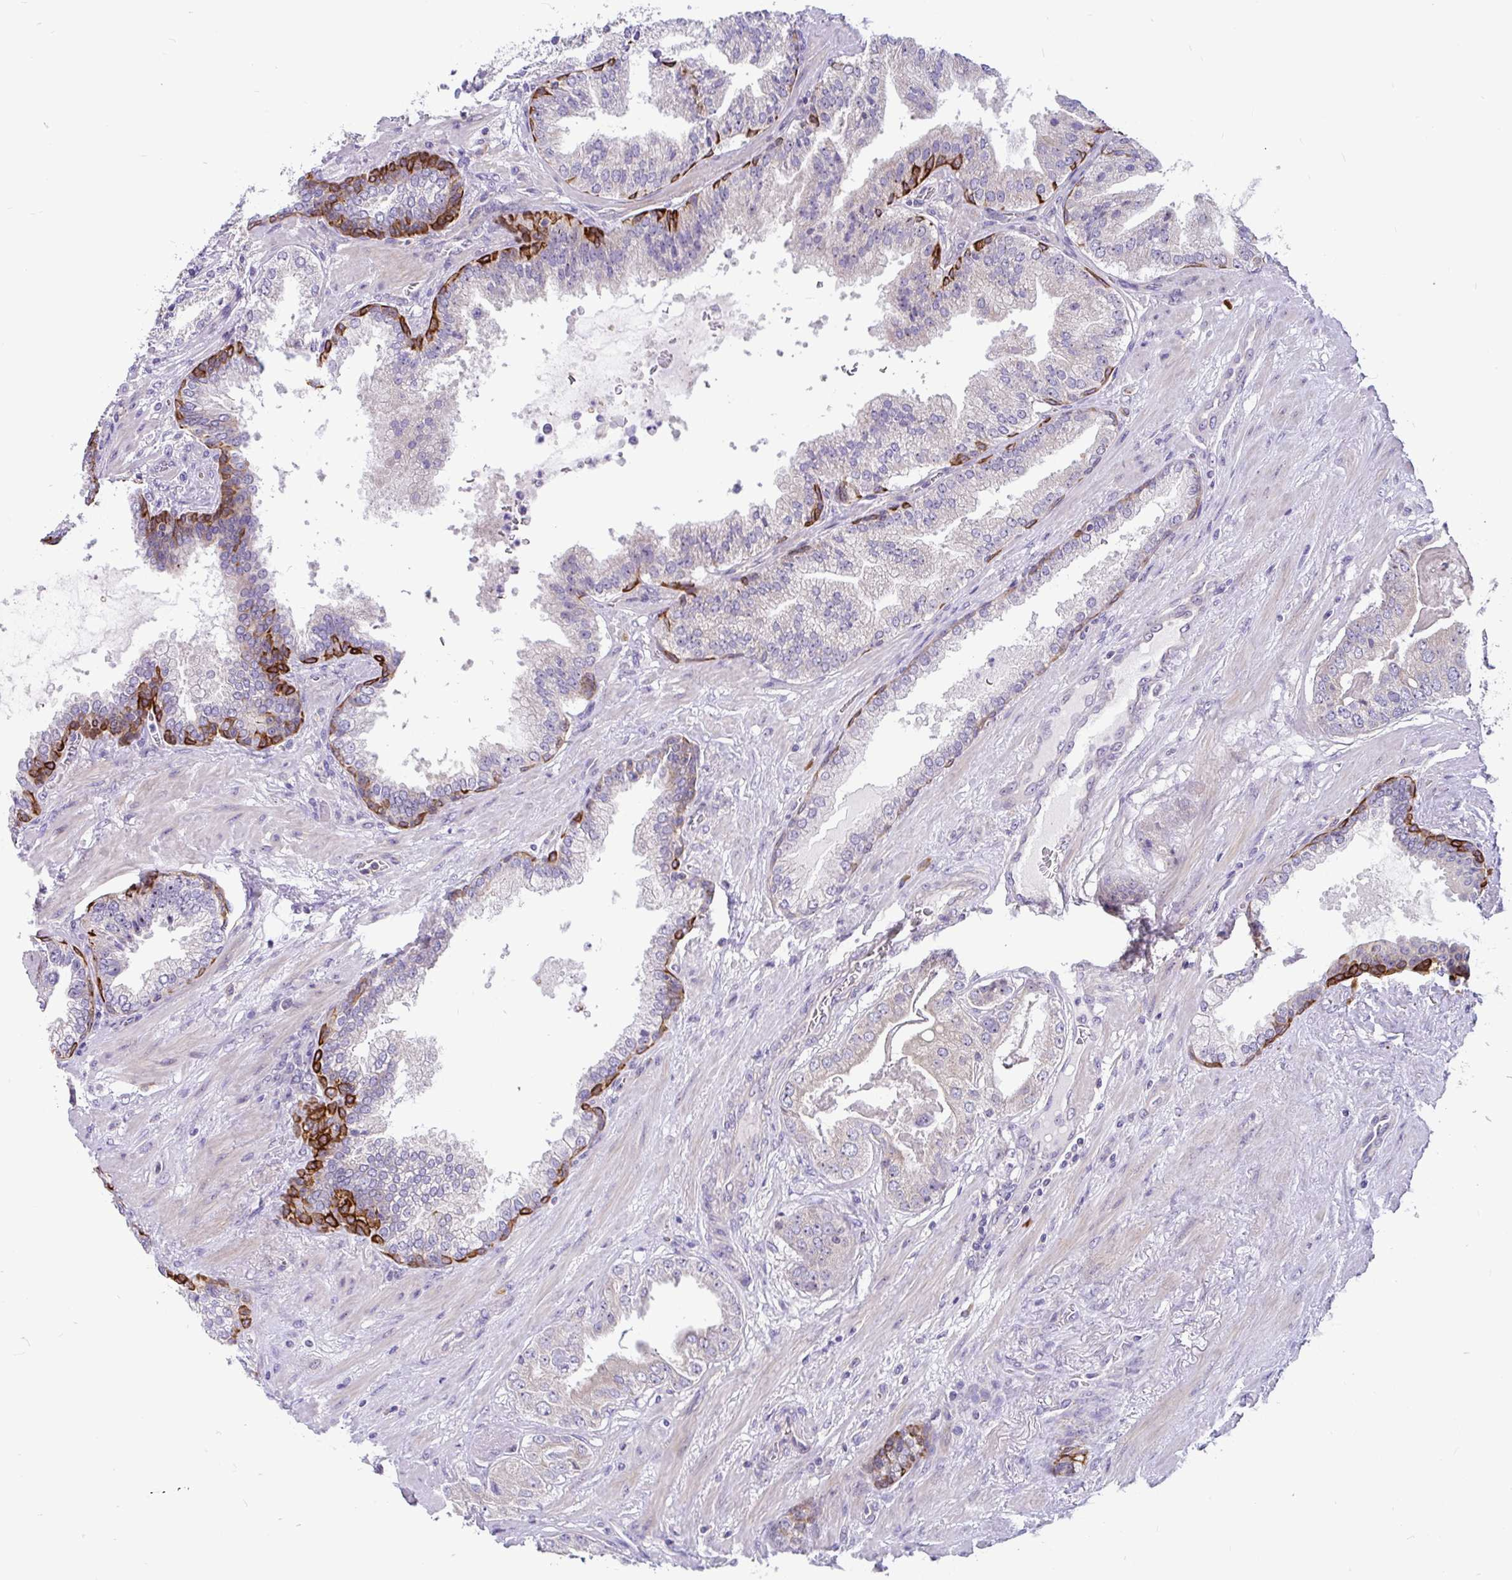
{"staining": {"intensity": "negative", "quantity": "none", "location": "none"}, "tissue": "prostate cancer", "cell_type": "Tumor cells", "image_type": "cancer", "snomed": [{"axis": "morphology", "description": "Adenocarcinoma, High grade"}, {"axis": "topography", "description": "Prostate"}], "caption": "A high-resolution photomicrograph shows IHC staining of adenocarcinoma (high-grade) (prostate), which demonstrates no significant staining in tumor cells.", "gene": "LRRC26", "patient": {"sex": "male", "age": 63}}